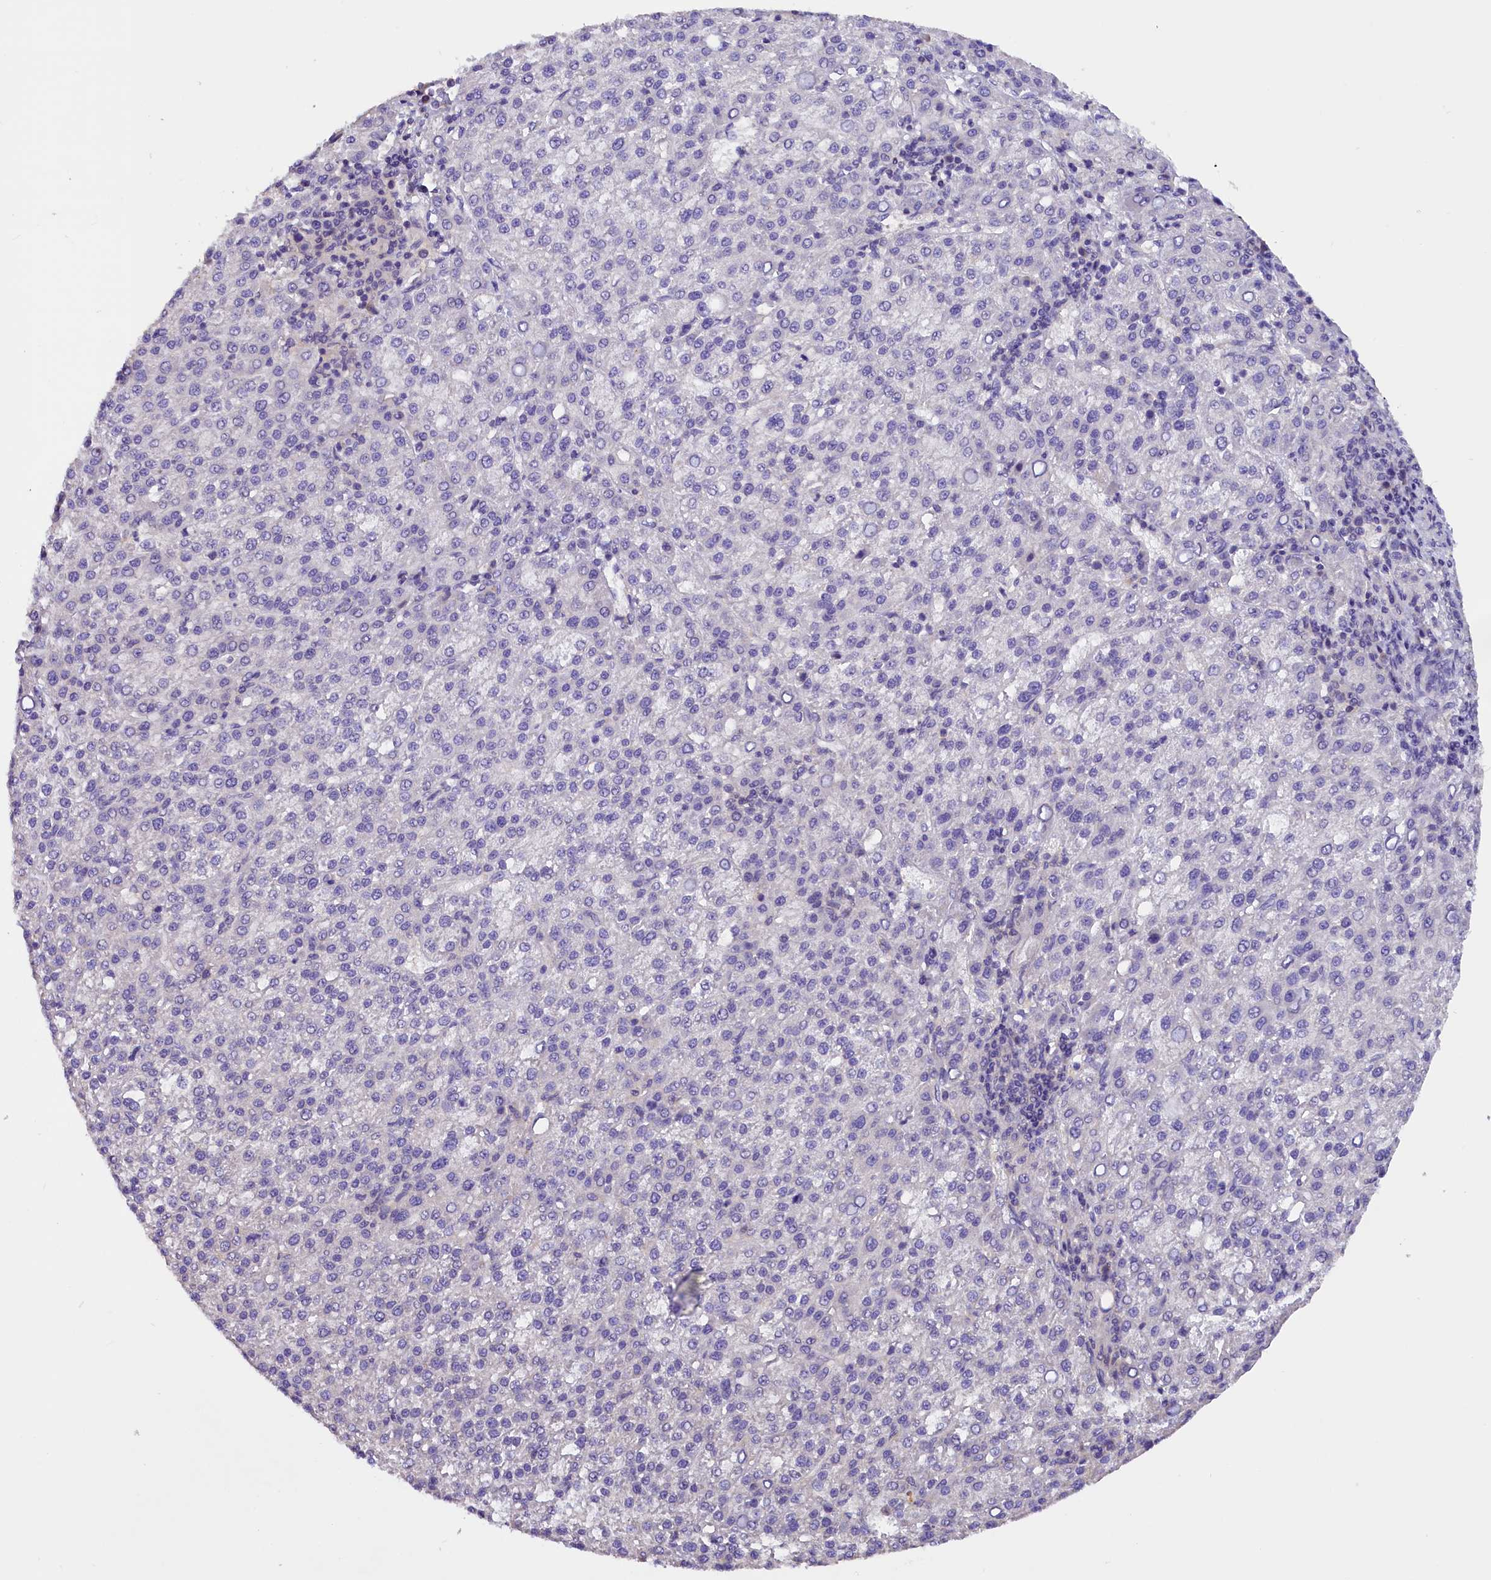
{"staining": {"intensity": "negative", "quantity": "none", "location": "none"}, "tissue": "liver cancer", "cell_type": "Tumor cells", "image_type": "cancer", "snomed": [{"axis": "morphology", "description": "Carcinoma, Hepatocellular, NOS"}, {"axis": "topography", "description": "Liver"}], "caption": "The image reveals no significant expression in tumor cells of hepatocellular carcinoma (liver). (DAB (3,3'-diaminobenzidine) IHC visualized using brightfield microscopy, high magnification).", "gene": "AP3B2", "patient": {"sex": "female", "age": 58}}